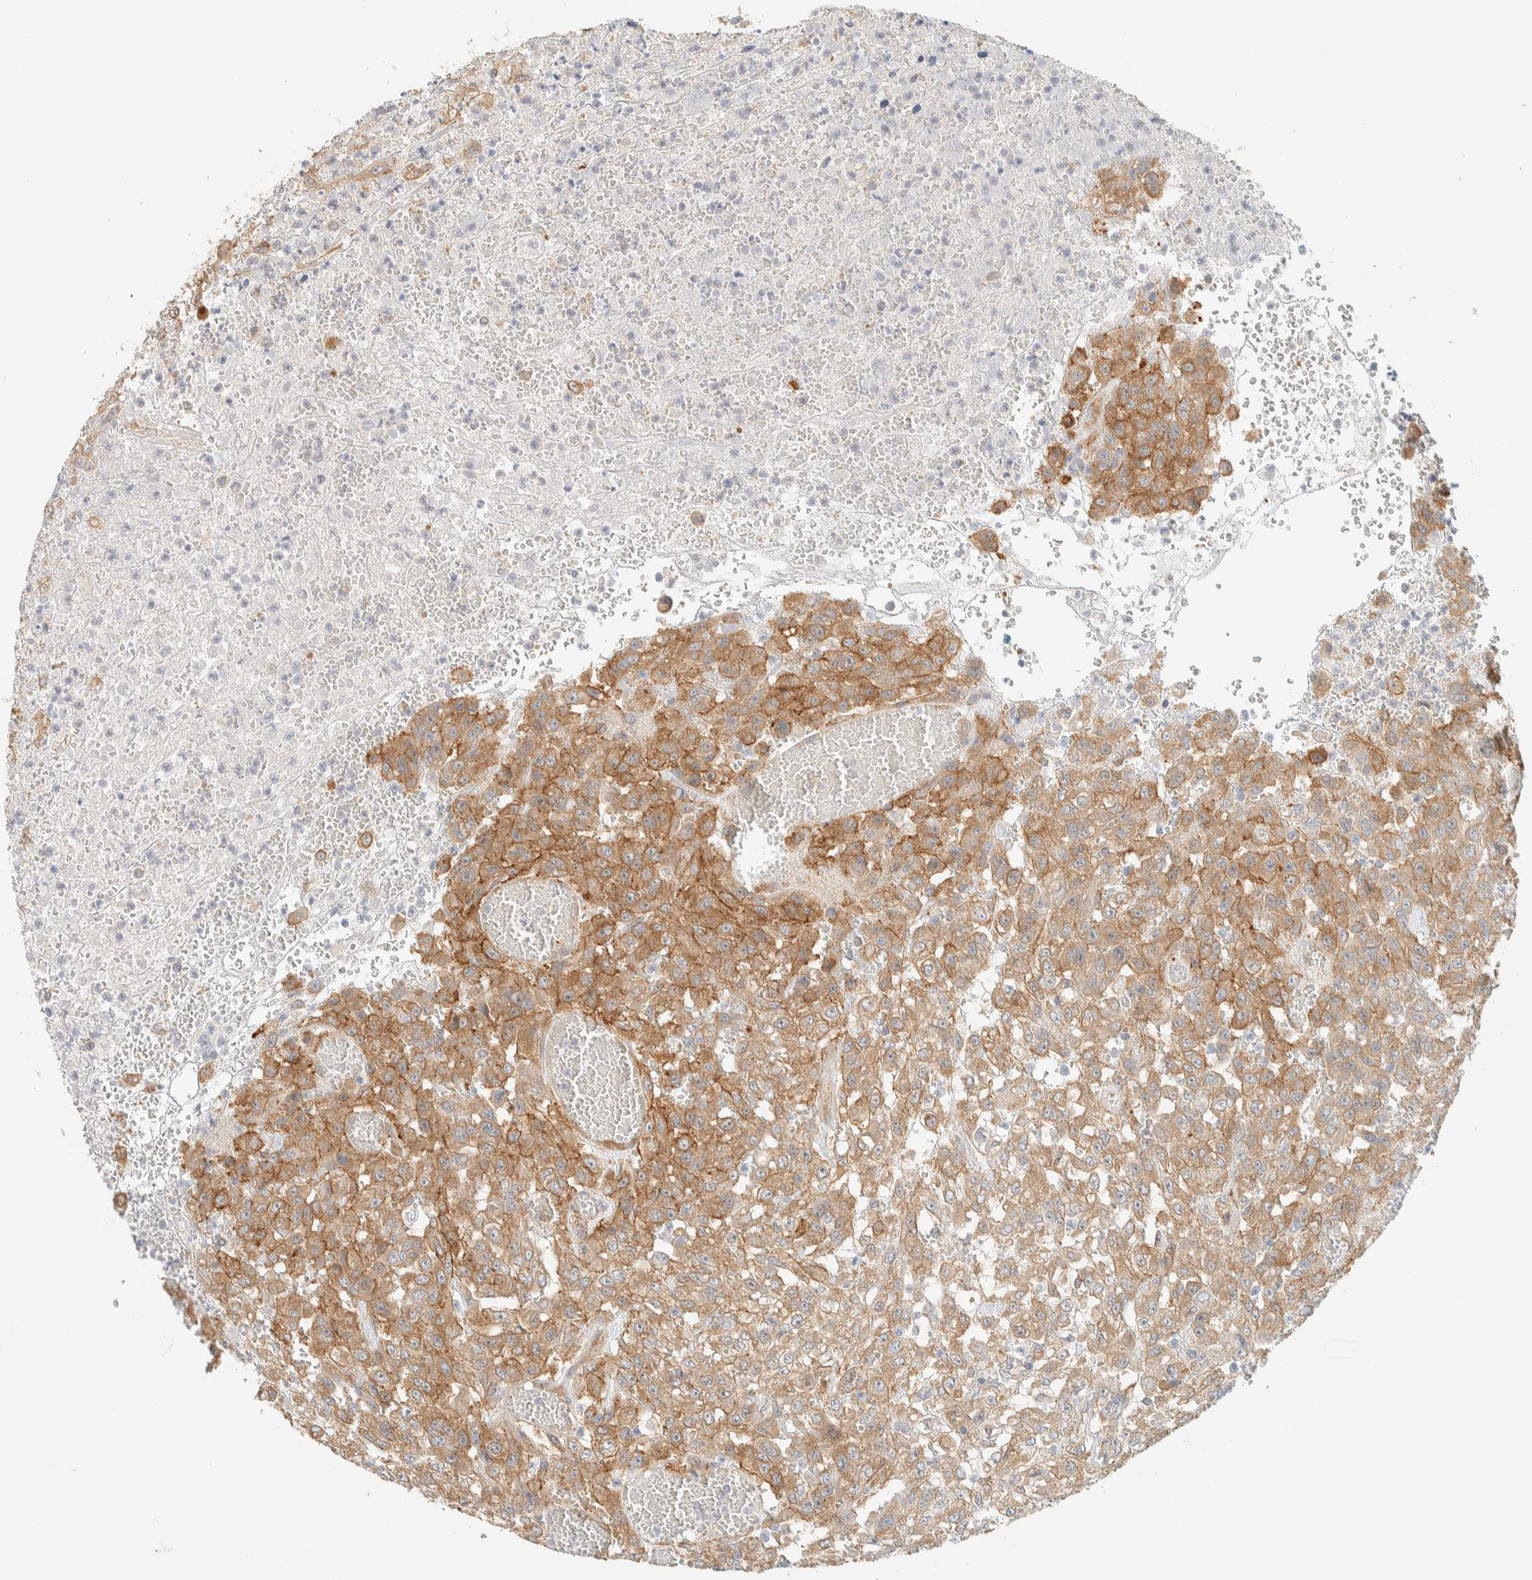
{"staining": {"intensity": "moderate", "quantity": ">75%", "location": "cytoplasmic/membranous"}, "tissue": "urothelial cancer", "cell_type": "Tumor cells", "image_type": "cancer", "snomed": [{"axis": "morphology", "description": "Urothelial carcinoma, High grade"}, {"axis": "topography", "description": "Urinary bladder"}], "caption": "Urothelial cancer stained with IHC reveals moderate cytoplasmic/membranous staining in approximately >75% of tumor cells. Nuclei are stained in blue.", "gene": "LIMA1", "patient": {"sex": "male", "age": 46}}